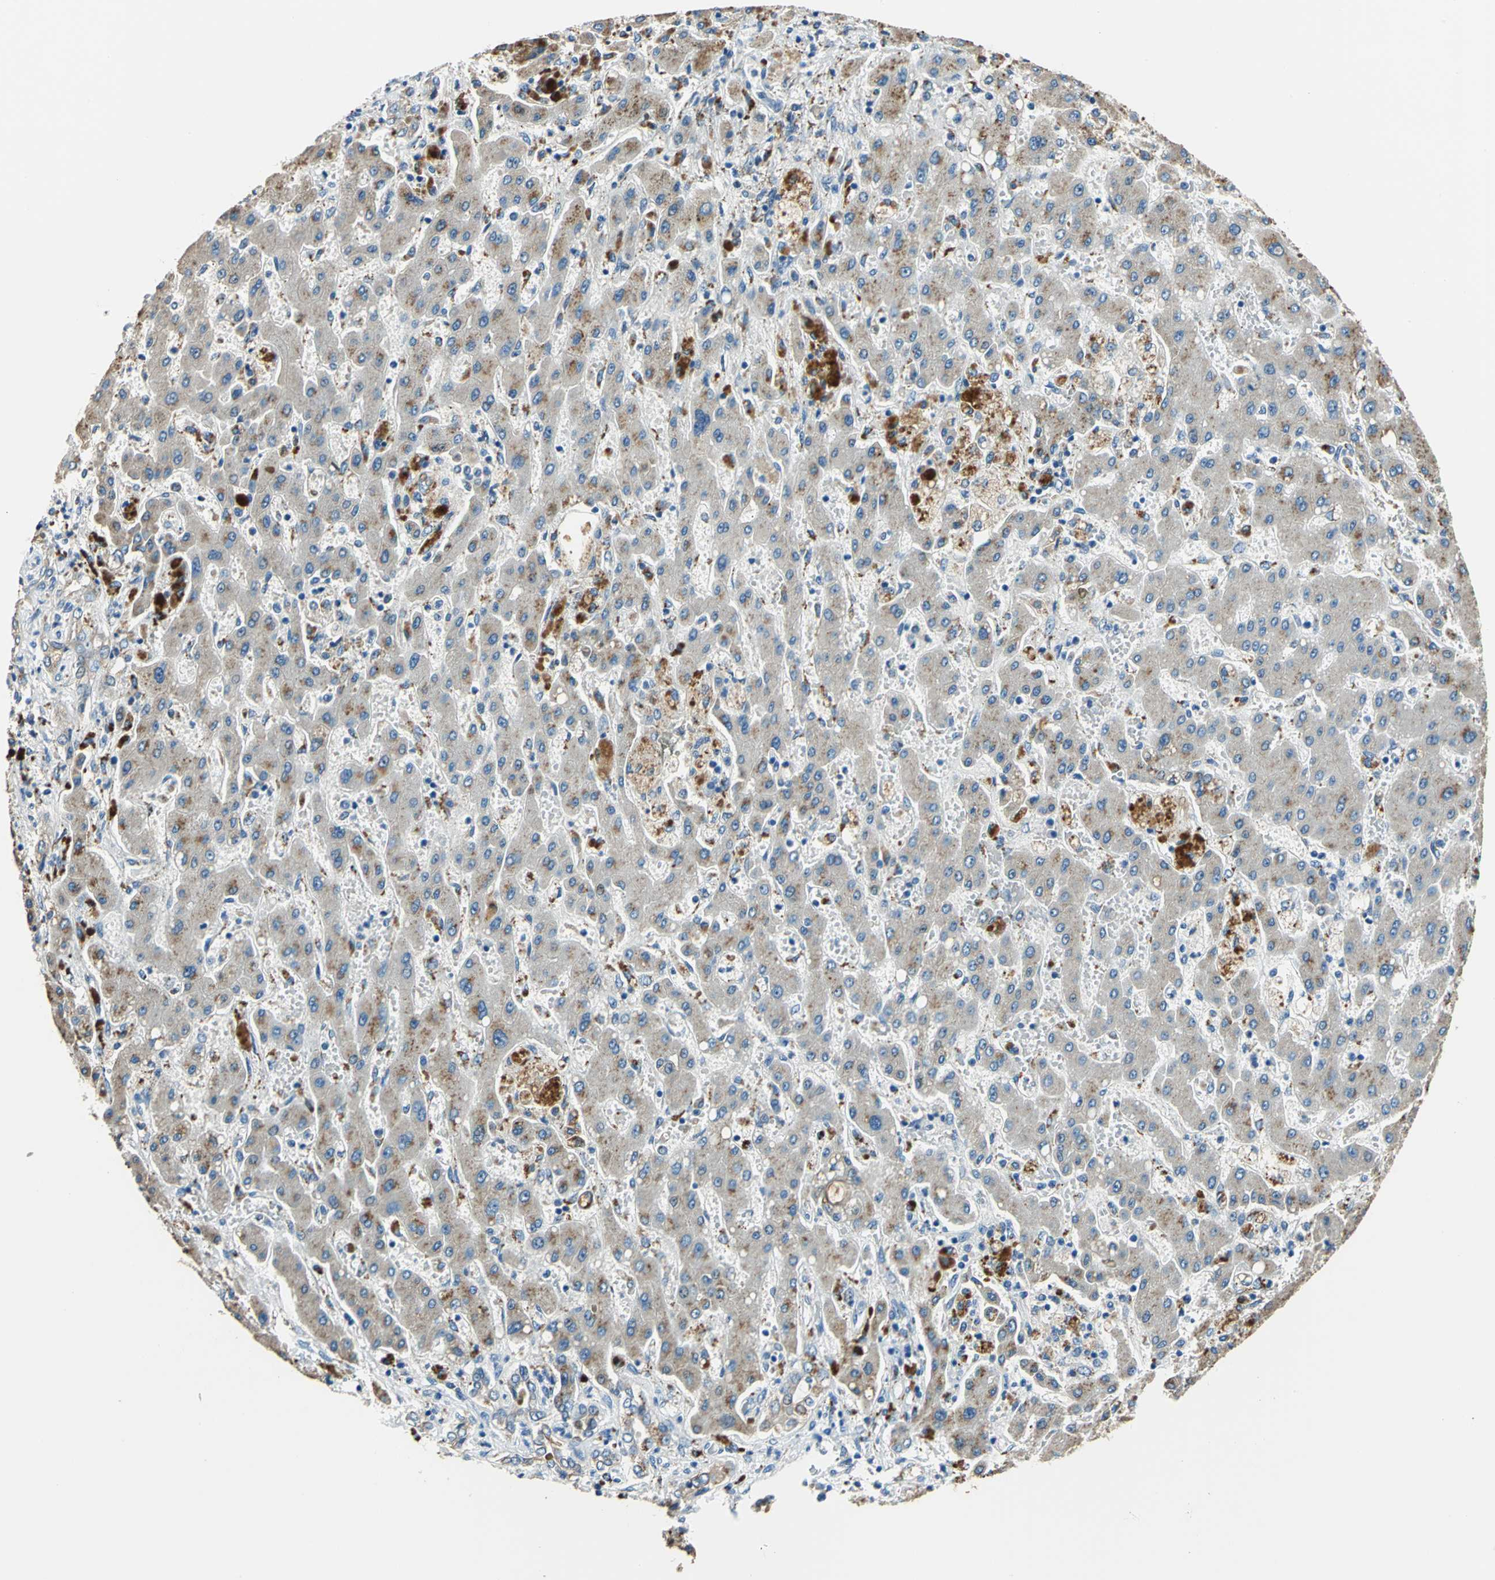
{"staining": {"intensity": "weak", "quantity": ">75%", "location": "cytoplasmic/membranous"}, "tissue": "liver cancer", "cell_type": "Tumor cells", "image_type": "cancer", "snomed": [{"axis": "morphology", "description": "Cholangiocarcinoma"}, {"axis": "topography", "description": "Liver"}], "caption": "Tumor cells show low levels of weak cytoplasmic/membranous staining in about >75% of cells in liver cancer. The protein is shown in brown color, while the nuclei are stained blue.", "gene": "RASD2", "patient": {"sex": "male", "age": 50}}